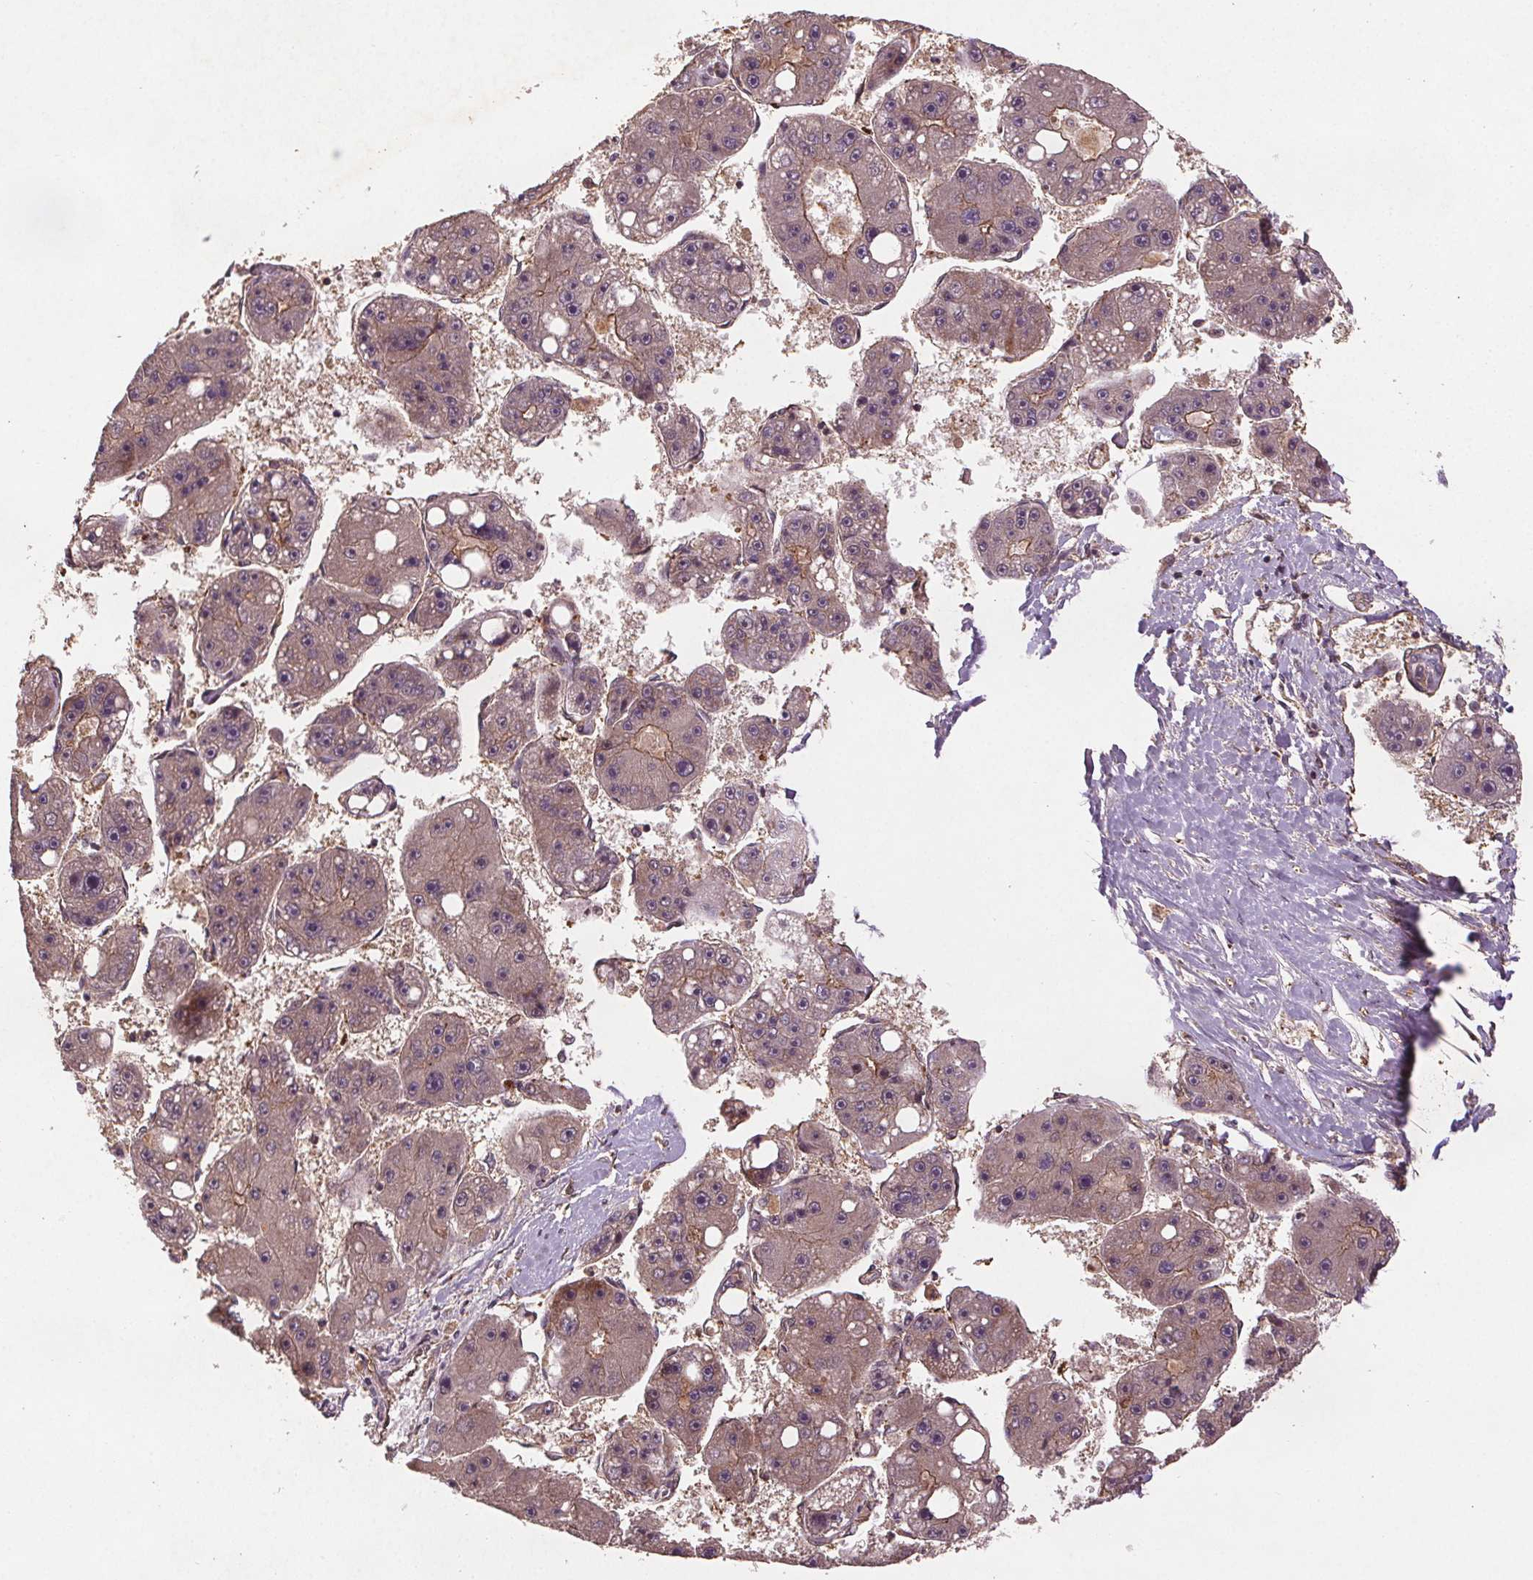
{"staining": {"intensity": "weak", "quantity": "<25%", "location": "cytoplasmic/membranous"}, "tissue": "liver cancer", "cell_type": "Tumor cells", "image_type": "cancer", "snomed": [{"axis": "morphology", "description": "Carcinoma, Hepatocellular, NOS"}, {"axis": "topography", "description": "Liver"}], "caption": "An image of human liver cancer is negative for staining in tumor cells.", "gene": "SEC14L2", "patient": {"sex": "female", "age": 61}}